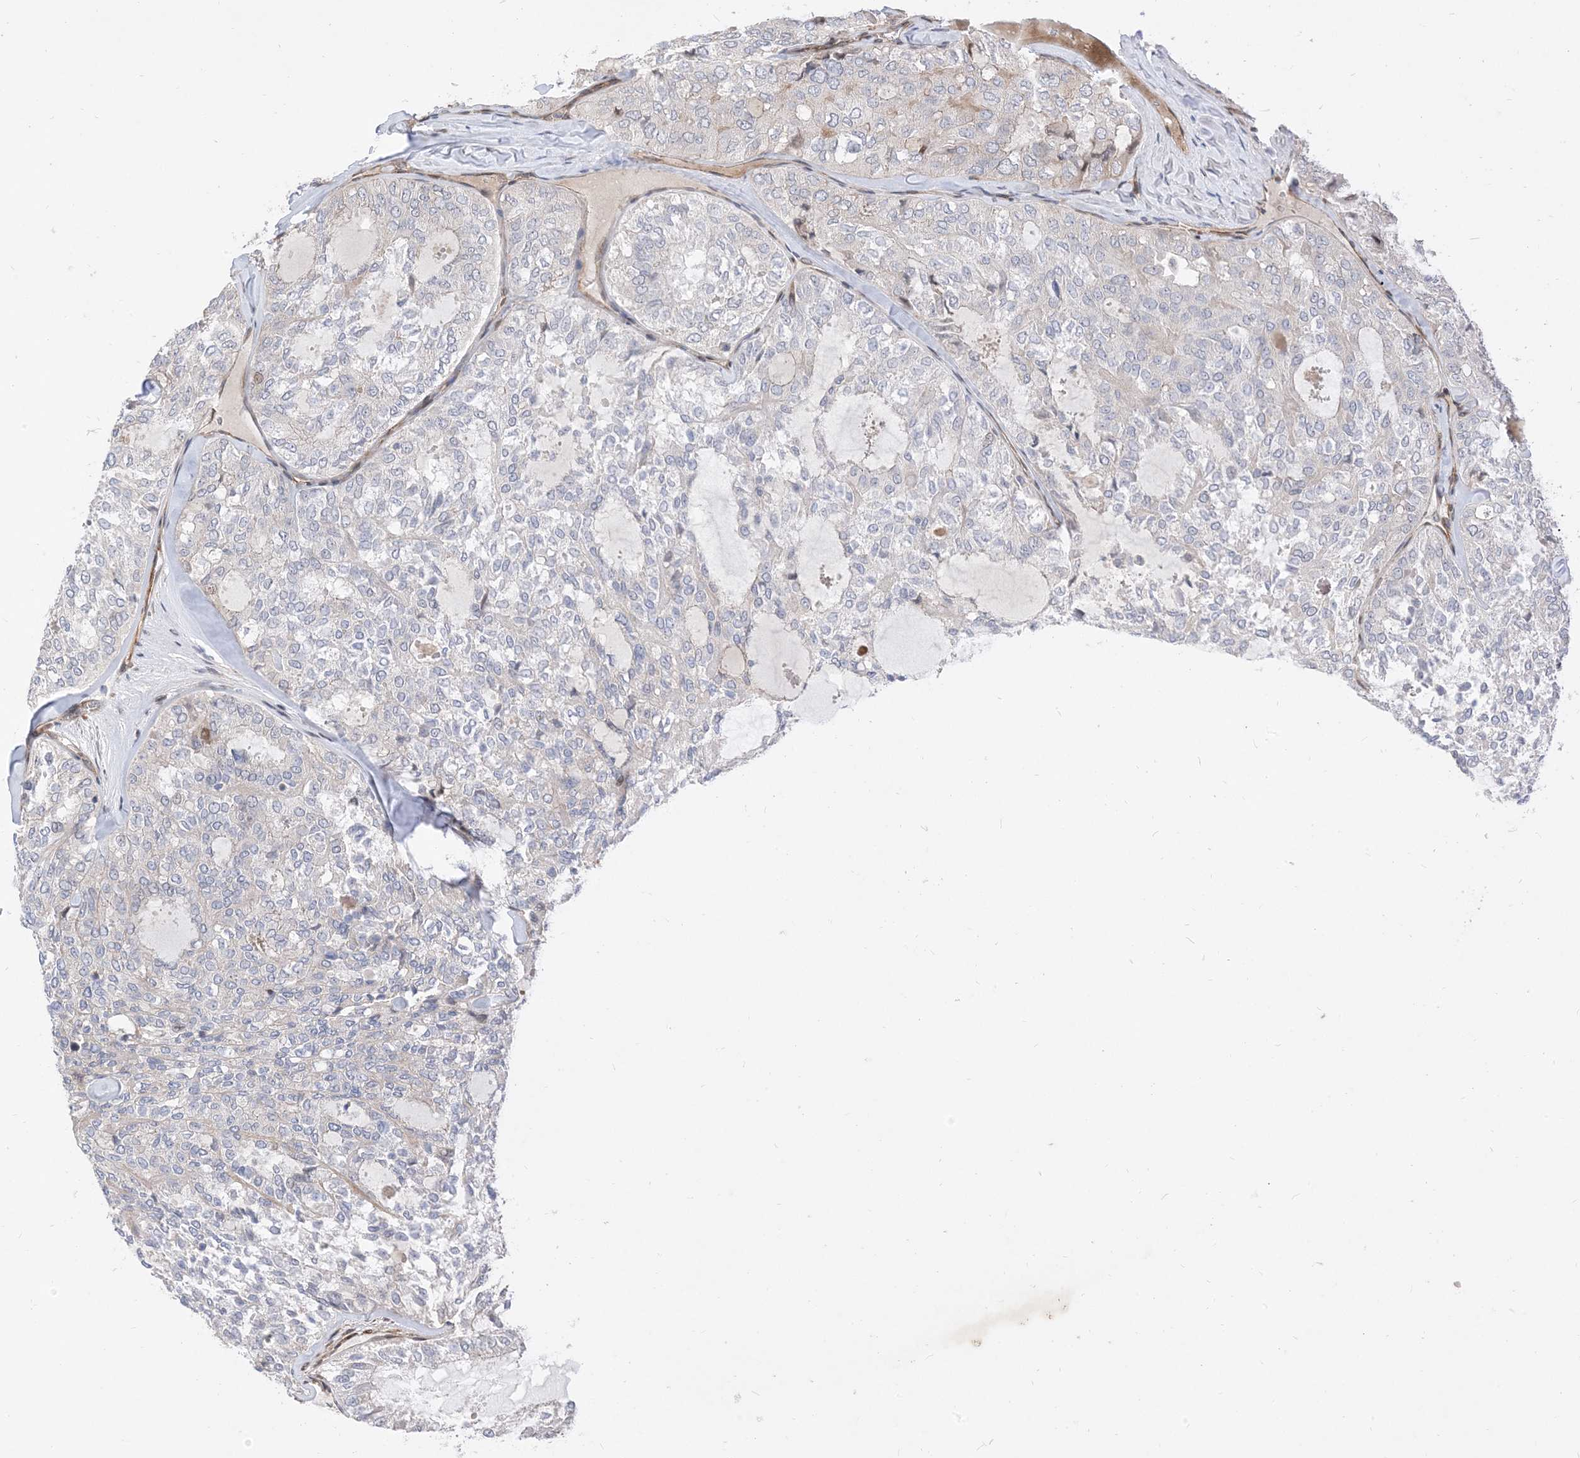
{"staining": {"intensity": "negative", "quantity": "none", "location": "none"}, "tissue": "thyroid cancer", "cell_type": "Tumor cells", "image_type": "cancer", "snomed": [{"axis": "morphology", "description": "Follicular adenoma carcinoma, NOS"}, {"axis": "topography", "description": "Thyroid gland"}], "caption": "Immunohistochemistry histopathology image of thyroid follicular adenoma carcinoma stained for a protein (brown), which displays no staining in tumor cells.", "gene": "TYSND1", "patient": {"sex": "male", "age": 75}}